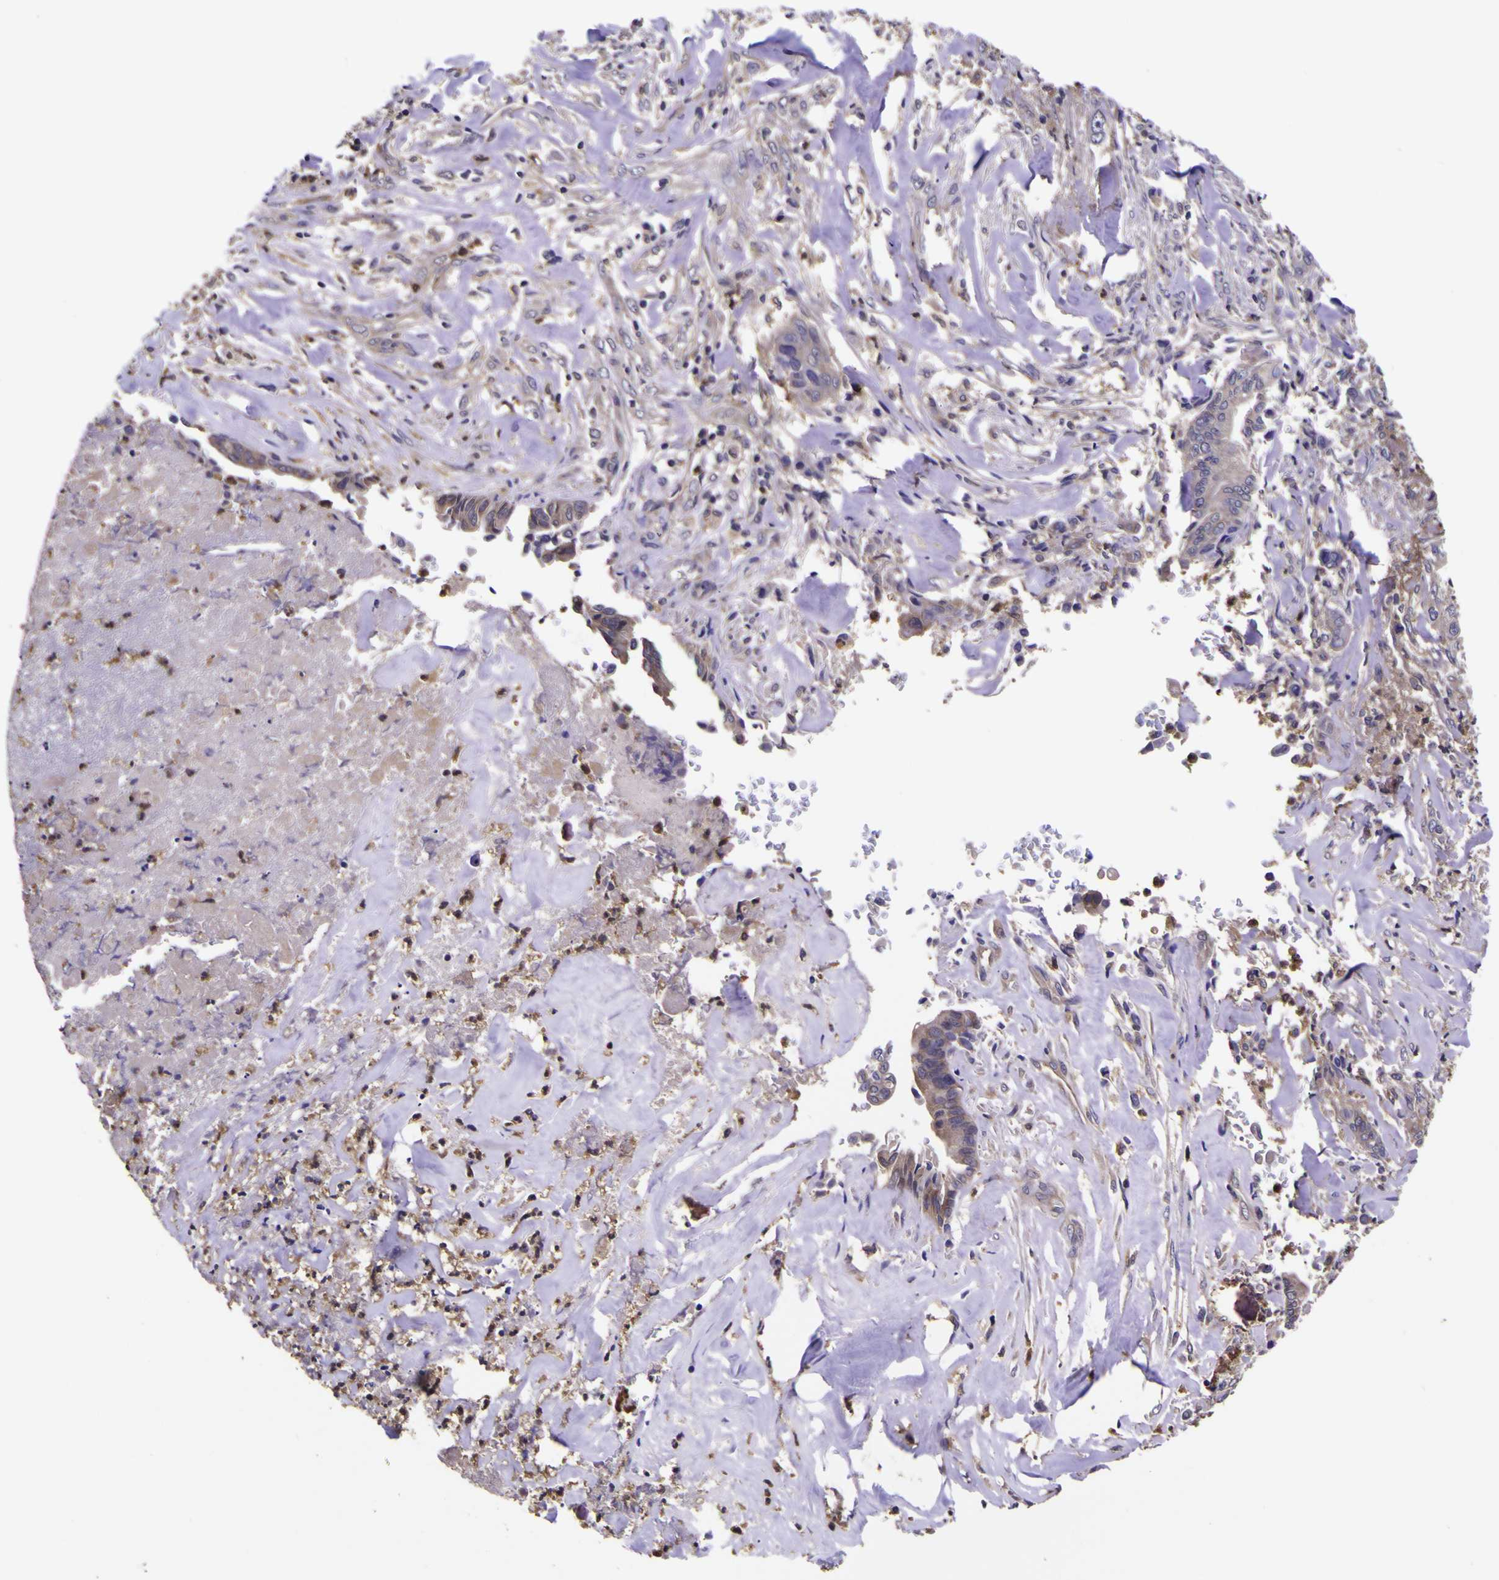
{"staining": {"intensity": "weak", "quantity": ">75%", "location": "cytoplasmic/membranous"}, "tissue": "liver cancer", "cell_type": "Tumor cells", "image_type": "cancer", "snomed": [{"axis": "morphology", "description": "Cholangiocarcinoma"}, {"axis": "topography", "description": "Liver"}], "caption": "The histopathology image reveals a brown stain indicating the presence of a protein in the cytoplasmic/membranous of tumor cells in liver cholangiocarcinoma.", "gene": "MAPK14", "patient": {"sex": "female", "age": 67}}